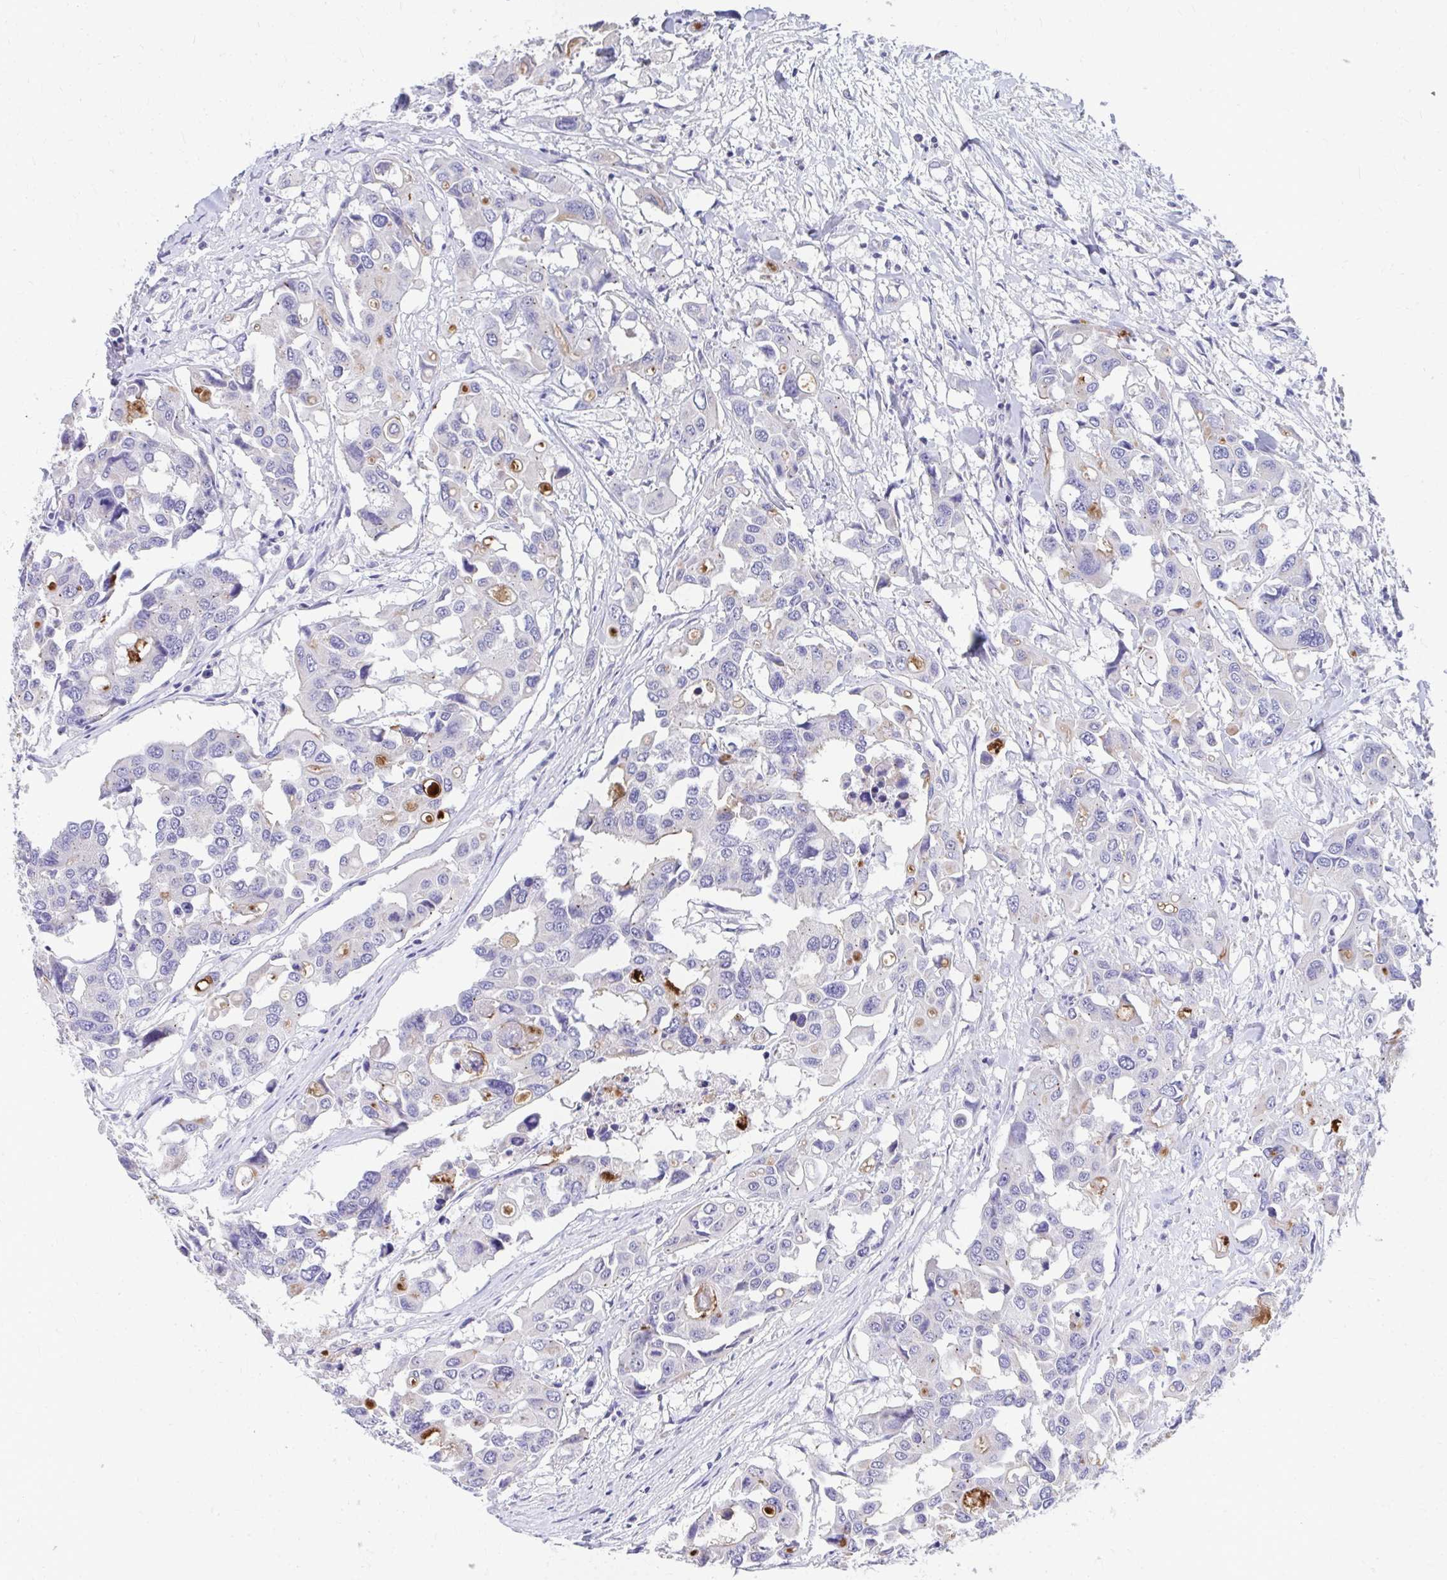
{"staining": {"intensity": "moderate", "quantity": "<25%", "location": "cytoplasmic/membranous"}, "tissue": "colorectal cancer", "cell_type": "Tumor cells", "image_type": "cancer", "snomed": [{"axis": "morphology", "description": "Adenocarcinoma, NOS"}, {"axis": "topography", "description": "Colon"}], "caption": "Tumor cells reveal low levels of moderate cytoplasmic/membranous positivity in approximately <25% of cells in adenocarcinoma (colorectal). (DAB (3,3'-diaminobenzidine) IHC with brightfield microscopy, high magnification).", "gene": "TMPRSS2", "patient": {"sex": "male", "age": 77}}